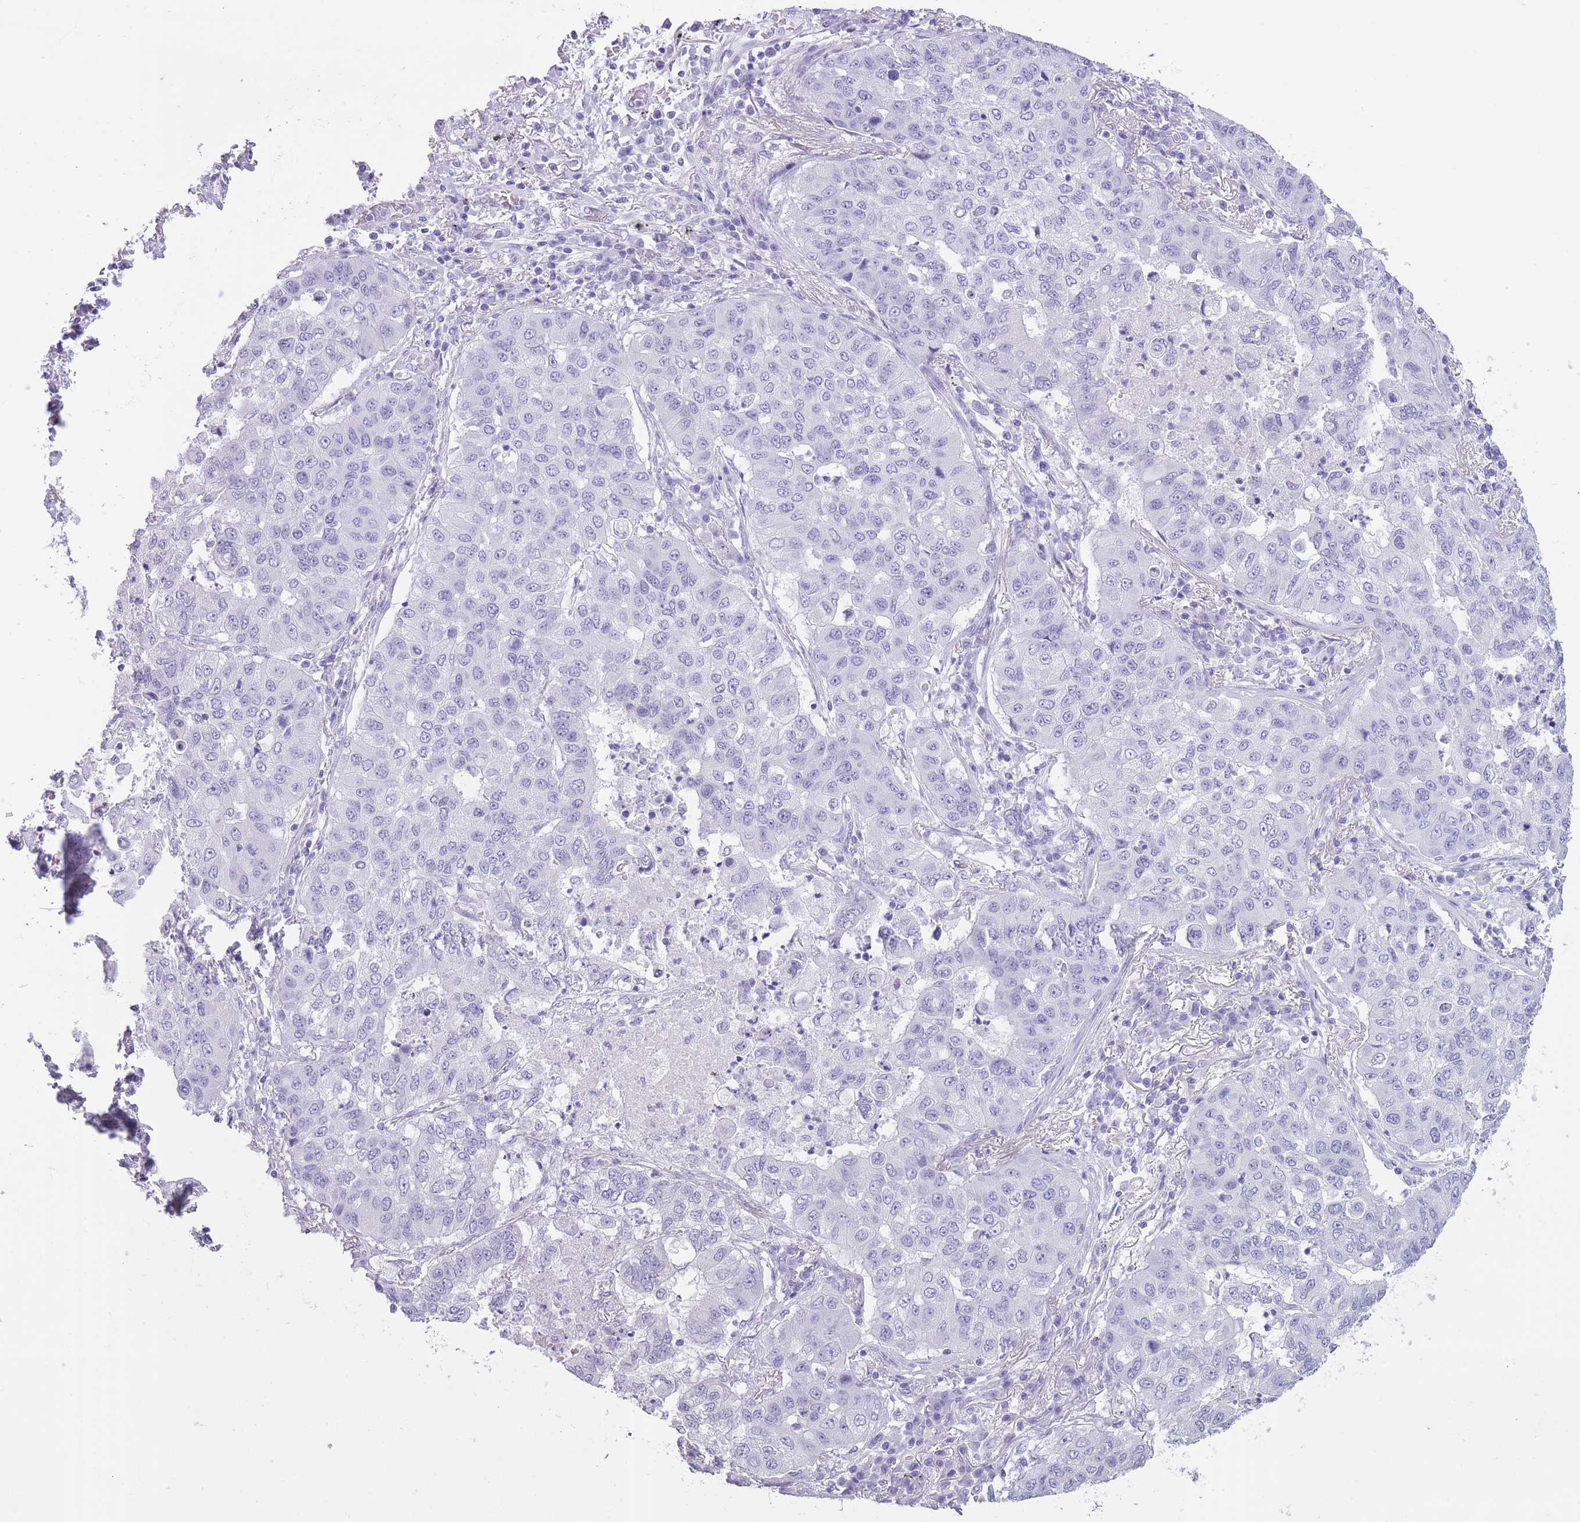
{"staining": {"intensity": "negative", "quantity": "none", "location": "none"}, "tissue": "lung cancer", "cell_type": "Tumor cells", "image_type": "cancer", "snomed": [{"axis": "morphology", "description": "Squamous cell carcinoma, NOS"}, {"axis": "topography", "description": "Lung"}], "caption": "Tumor cells are negative for brown protein staining in lung squamous cell carcinoma.", "gene": "OR4F21", "patient": {"sex": "male", "age": 74}}